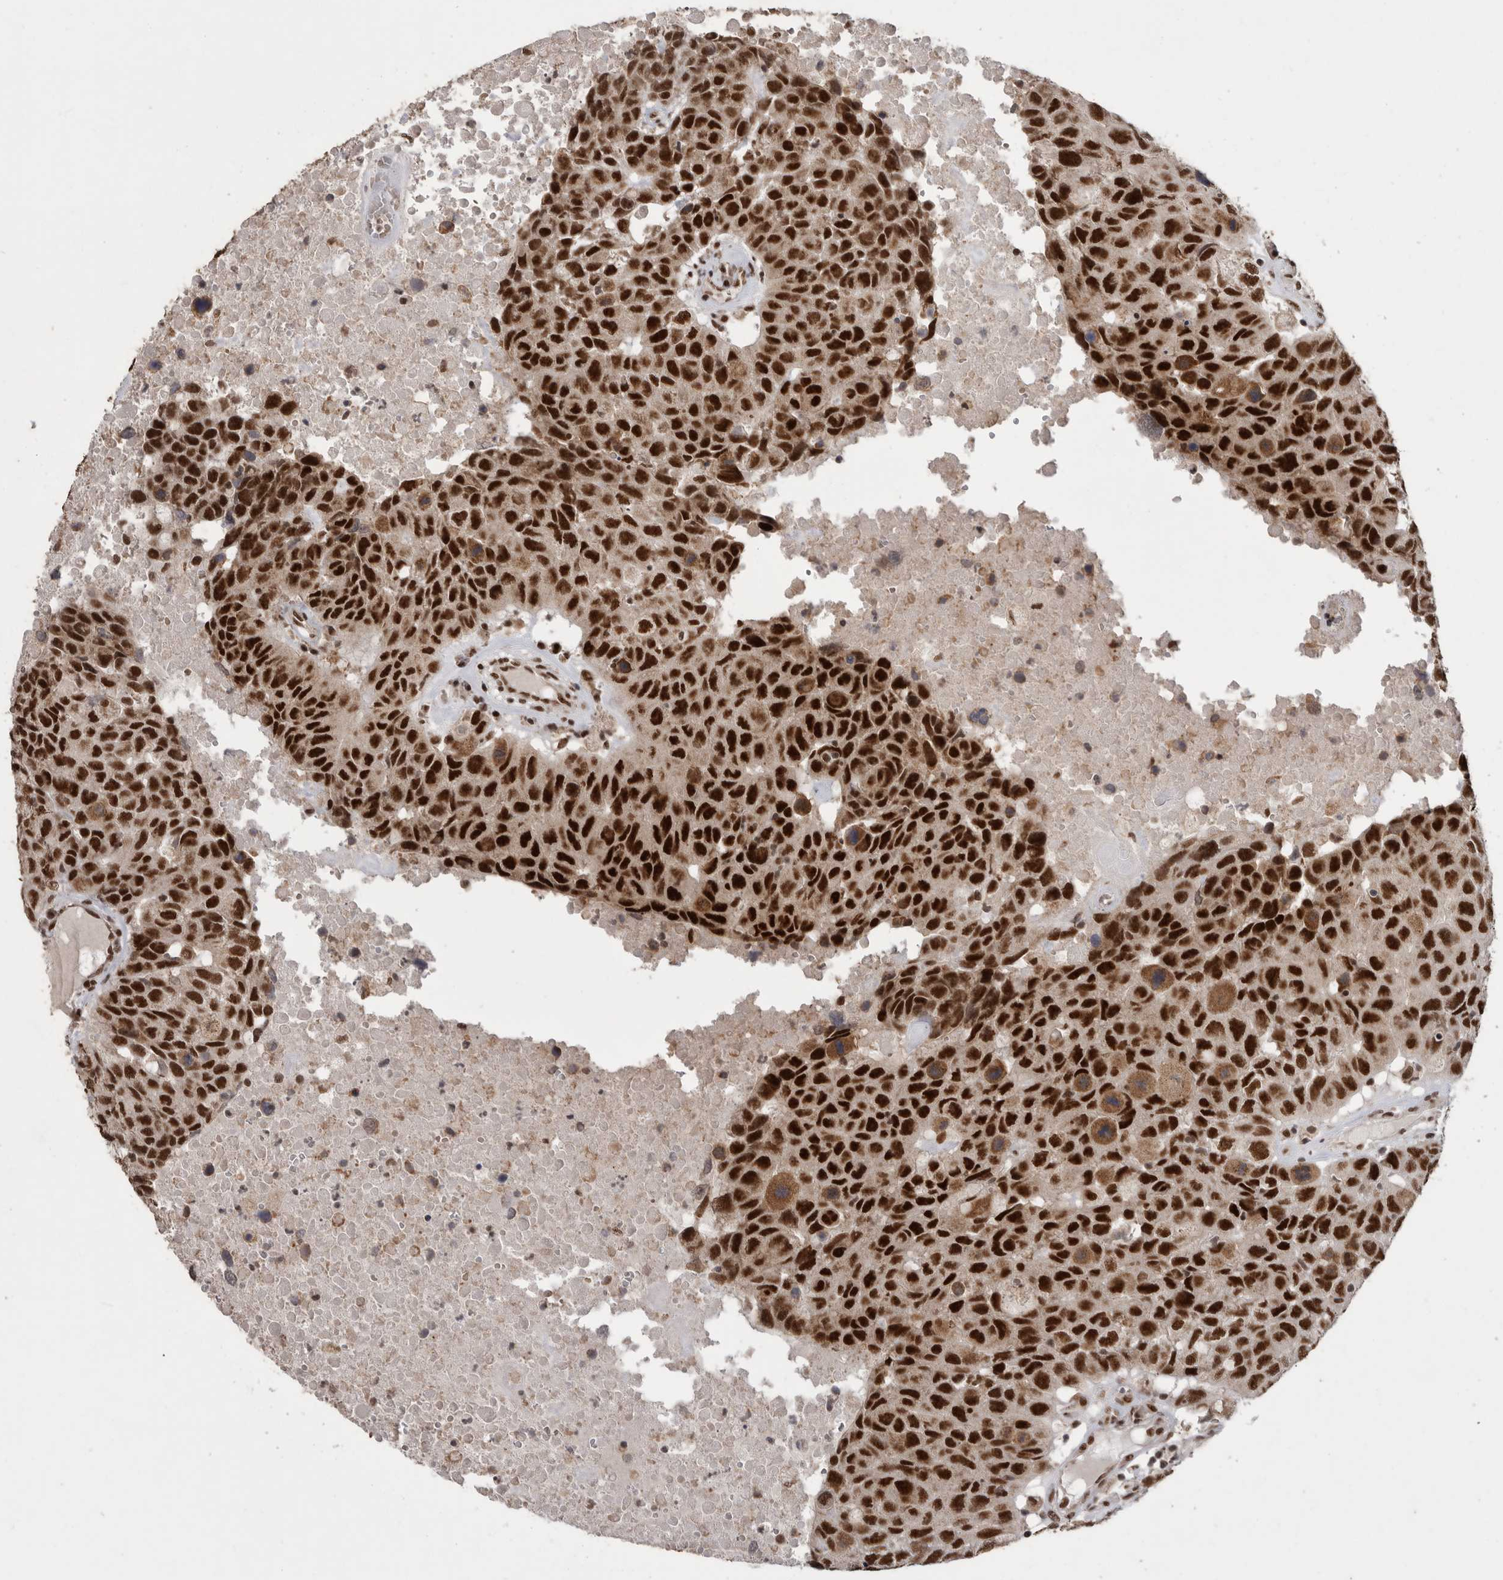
{"staining": {"intensity": "strong", "quantity": ">75%", "location": "cytoplasmic/membranous,nuclear"}, "tissue": "head and neck cancer", "cell_type": "Tumor cells", "image_type": "cancer", "snomed": [{"axis": "morphology", "description": "Squamous cell carcinoma, NOS"}, {"axis": "topography", "description": "Head-Neck"}], "caption": "Immunohistochemical staining of human head and neck cancer (squamous cell carcinoma) displays high levels of strong cytoplasmic/membranous and nuclear expression in about >75% of tumor cells.", "gene": "PPP1R10", "patient": {"sex": "male", "age": 66}}